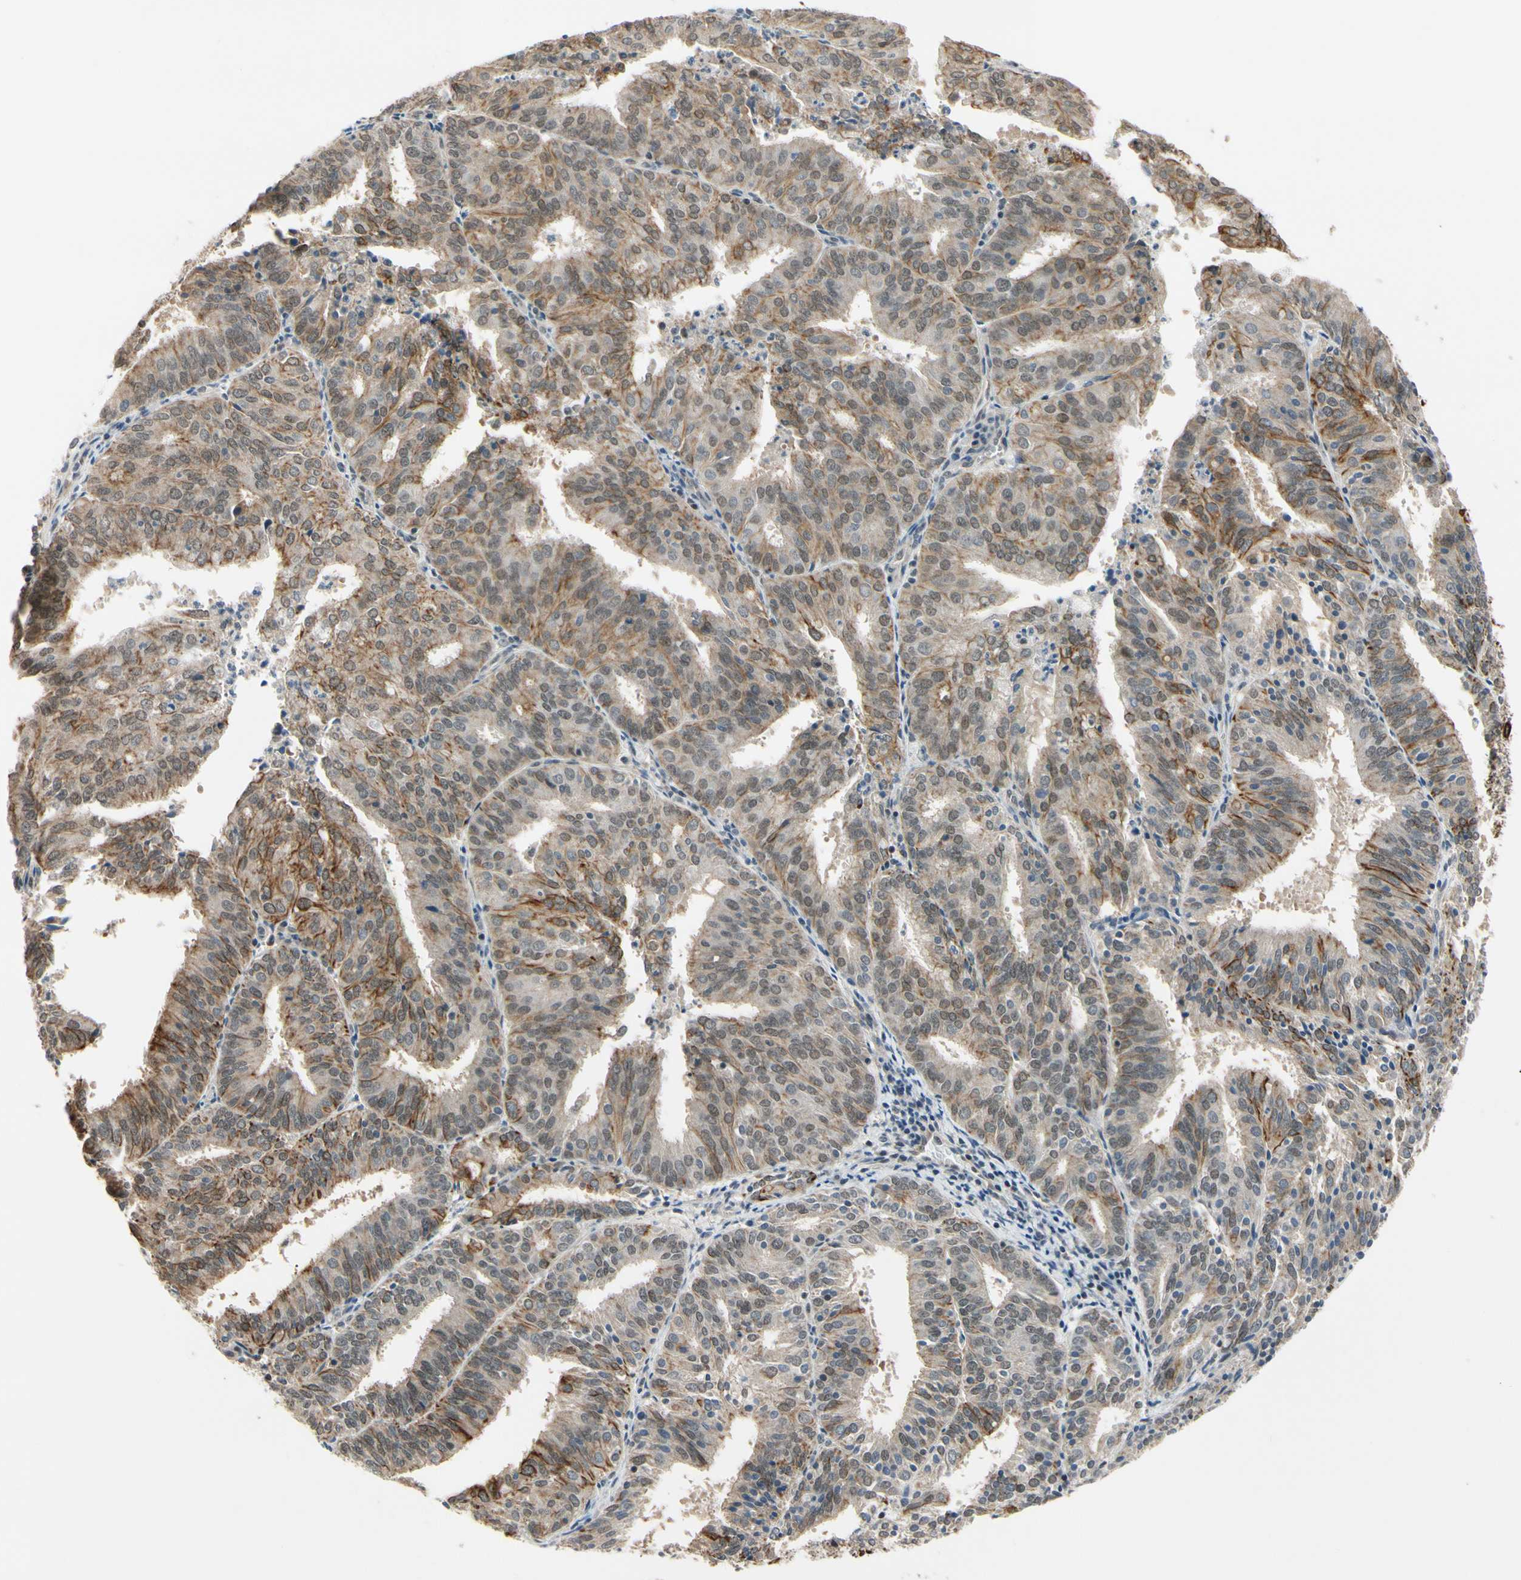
{"staining": {"intensity": "moderate", "quantity": "25%-75%", "location": "cytoplasmic/membranous"}, "tissue": "endometrial cancer", "cell_type": "Tumor cells", "image_type": "cancer", "snomed": [{"axis": "morphology", "description": "Adenocarcinoma, NOS"}, {"axis": "topography", "description": "Uterus"}], "caption": "Endometrial cancer was stained to show a protein in brown. There is medium levels of moderate cytoplasmic/membranous staining in about 25%-75% of tumor cells.", "gene": "TAF12", "patient": {"sex": "female", "age": 60}}